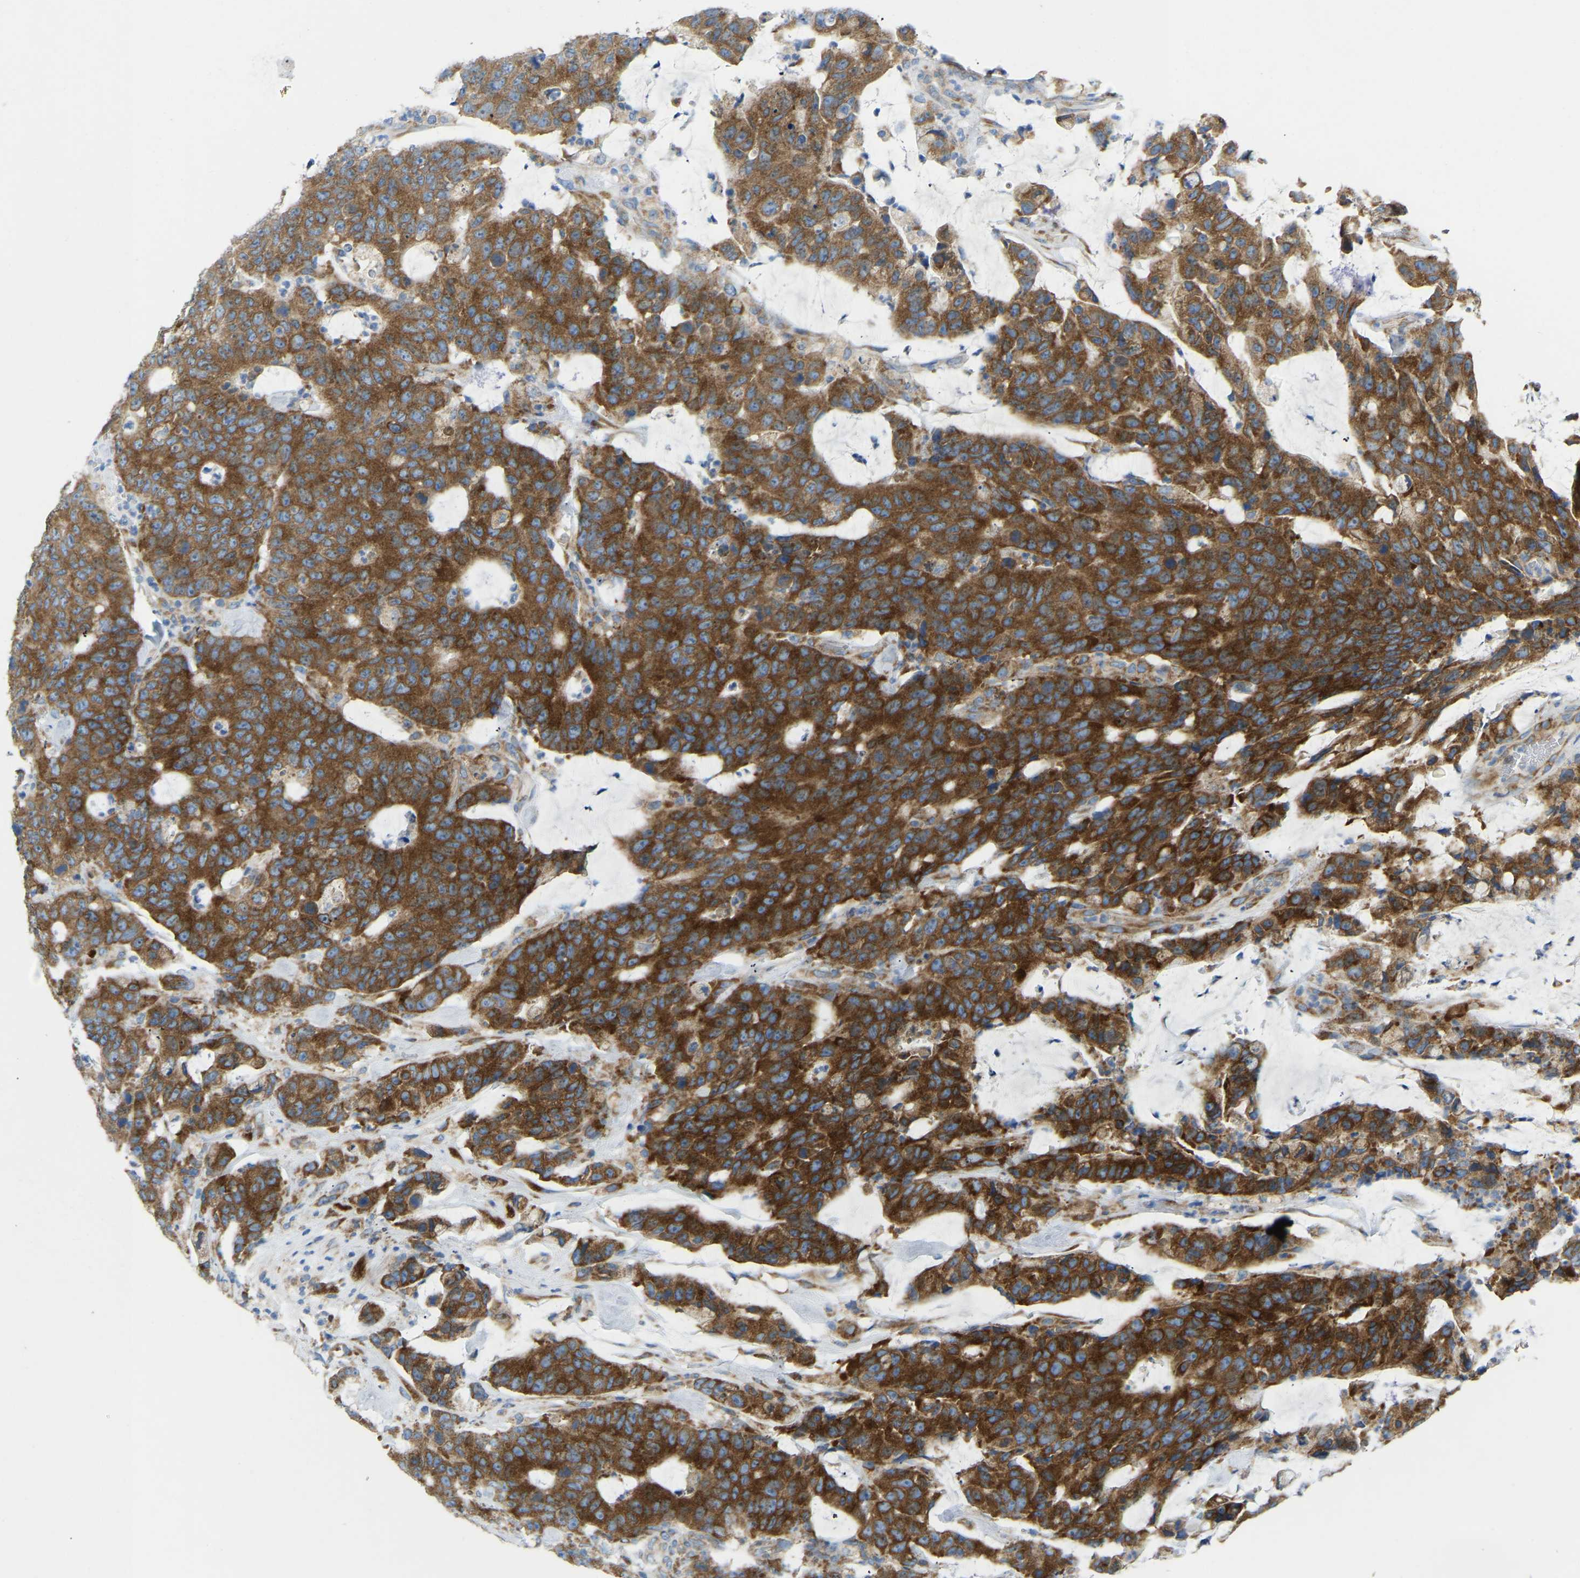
{"staining": {"intensity": "strong", "quantity": ">75%", "location": "cytoplasmic/membranous"}, "tissue": "colorectal cancer", "cell_type": "Tumor cells", "image_type": "cancer", "snomed": [{"axis": "morphology", "description": "Adenocarcinoma, NOS"}, {"axis": "topography", "description": "Colon"}], "caption": "Adenocarcinoma (colorectal) stained for a protein (brown) displays strong cytoplasmic/membranous positive positivity in about >75% of tumor cells.", "gene": "SND1", "patient": {"sex": "female", "age": 86}}